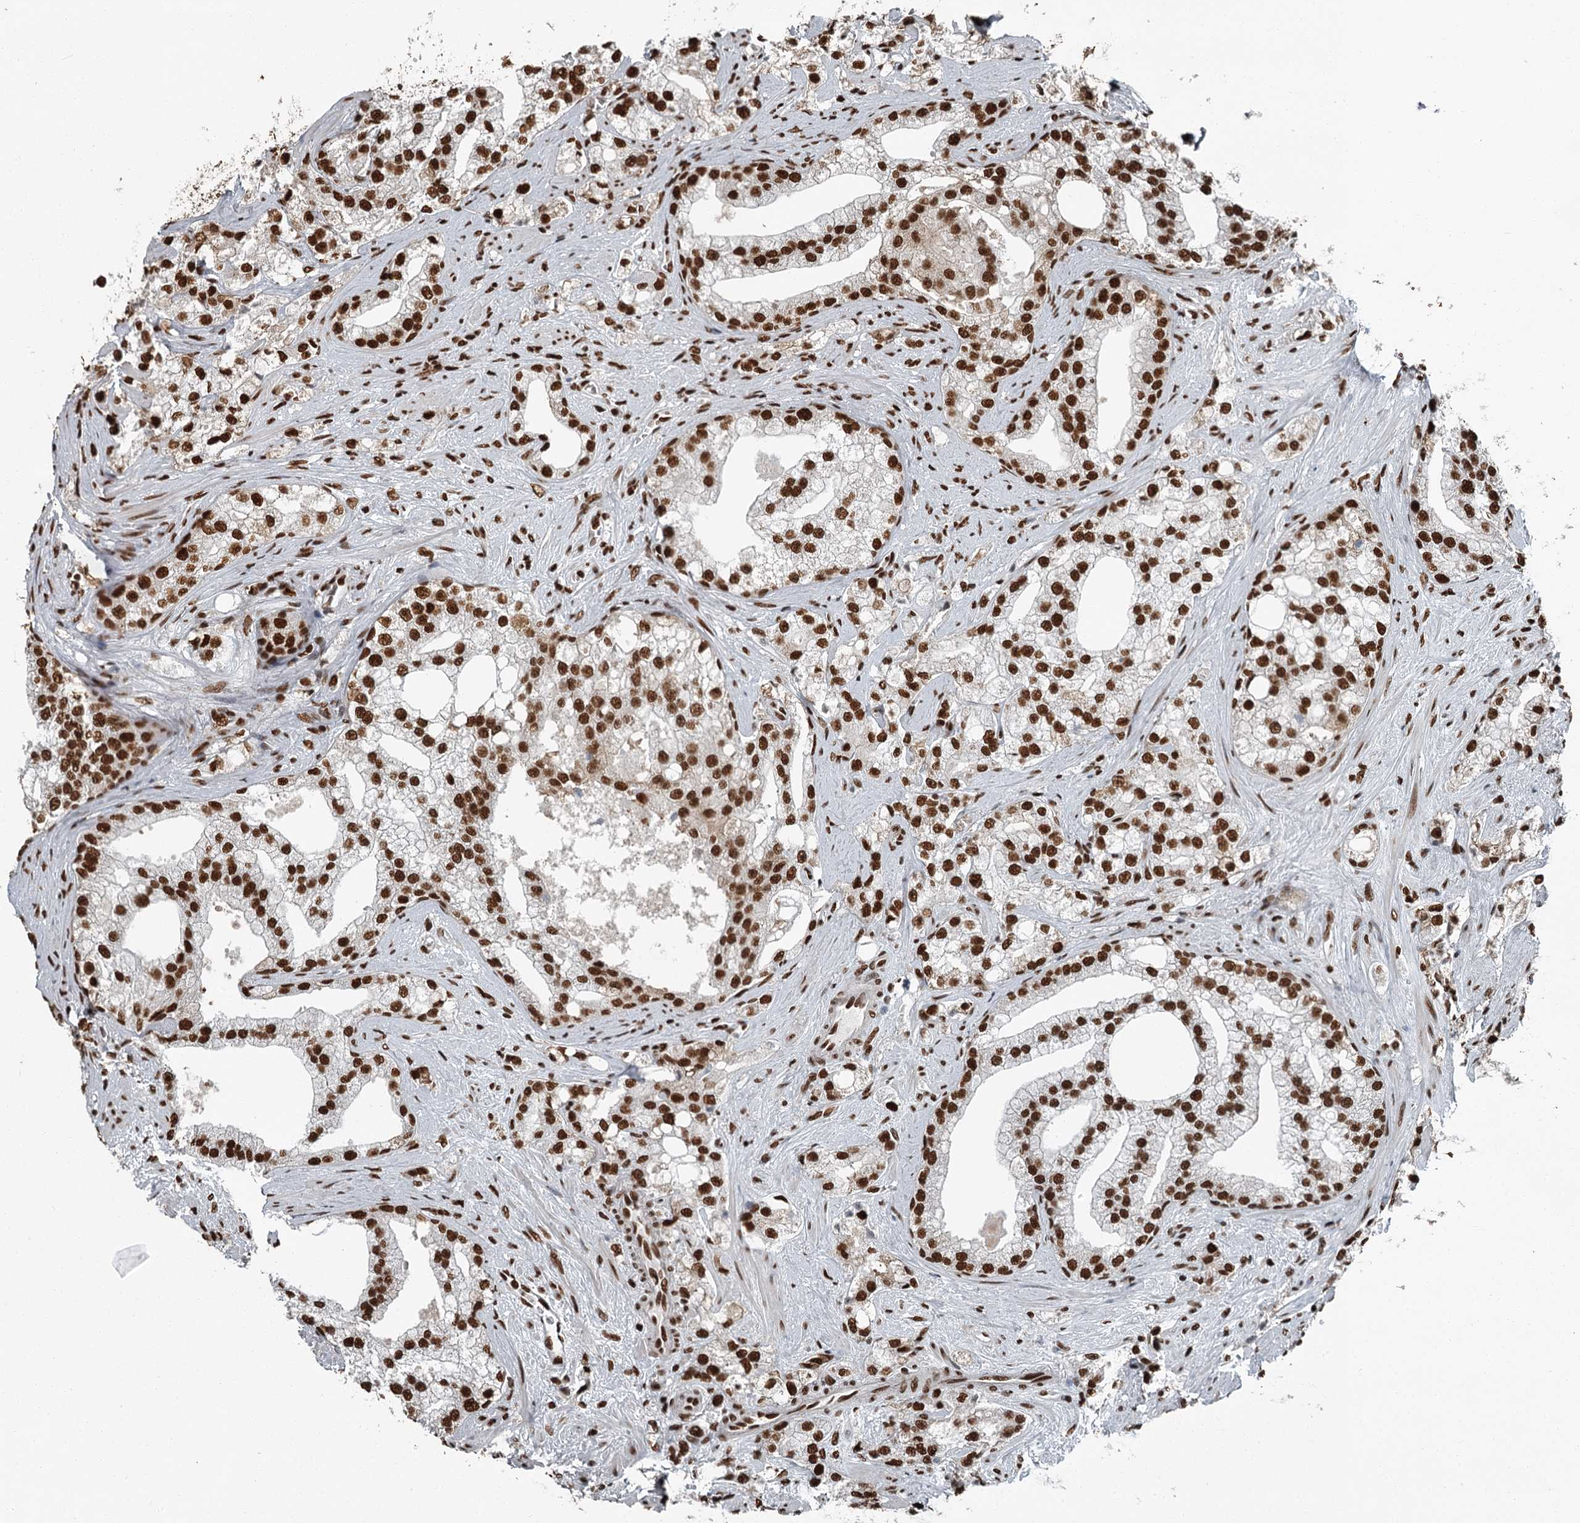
{"staining": {"intensity": "strong", "quantity": ">75%", "location": "nuclear"}, "tissue": "prostate cancer", "cell_type": "Tumor cells", "image_type": "cancer", "snomed": [{"axis": "morphology", "description": "Adenocarcinoma, High grade"}, {"axis": "topography", "description": "Prostate"}], "caption": "A brown stain shows strong nuclear staining of a protein in high-grade adenocarcinoma (prostate) tumor cells. (IHC, brightfield microscopy, high magnification).", "gene": "RBBP7", "patient": {"sex": "male", "age": 64}}